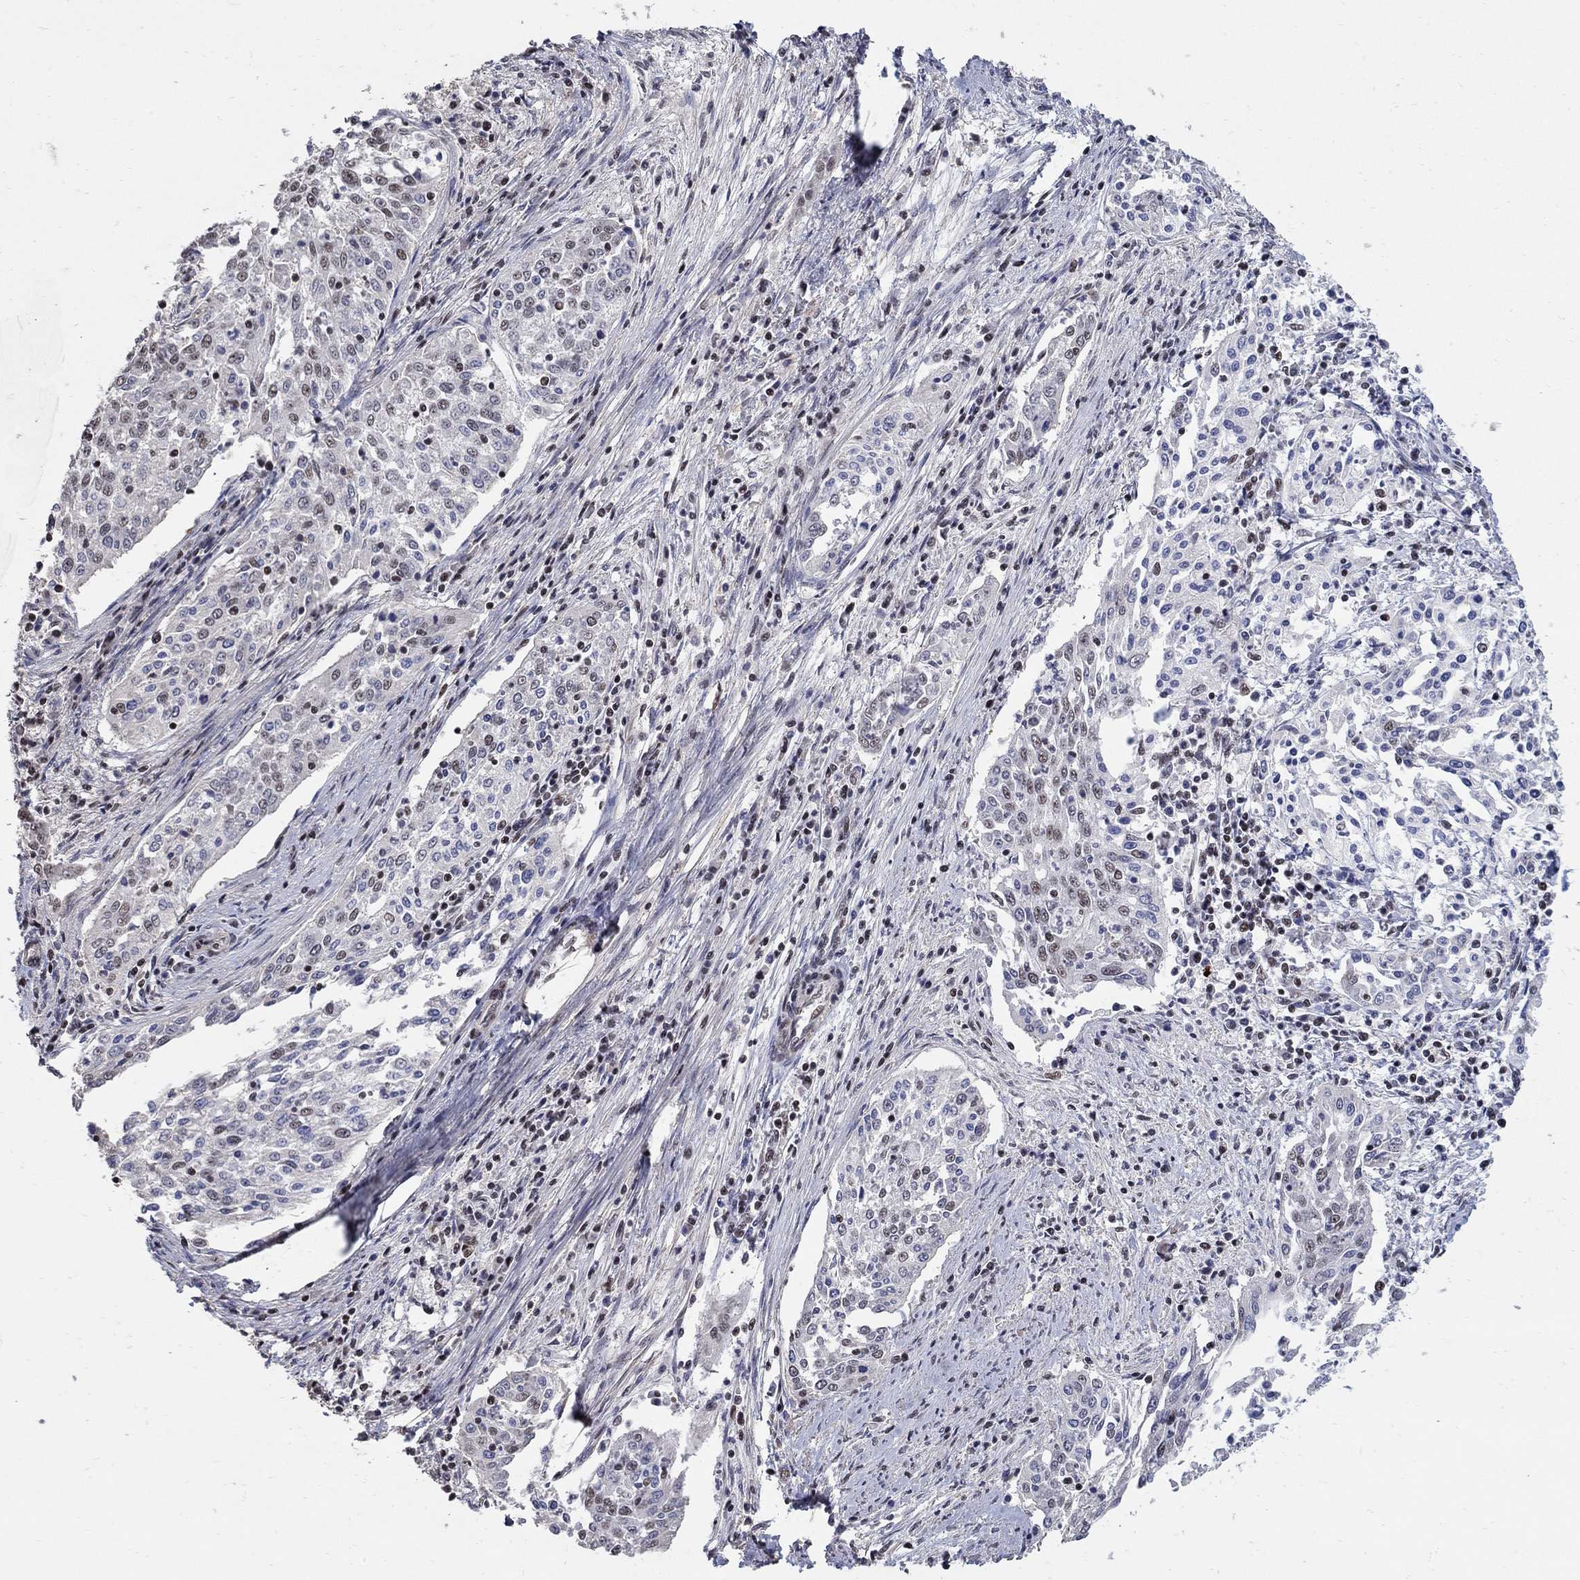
{"staining": {"intensity": "weak", "quantity": "<25%", "location": "nuclear"}, "tissue": "cervical cancer", "cell_type": "Tumor cells", "image_type": "cancer", "snomed": [{"axis": "morphology", "description": "Squamous cell carcinoma, NOS"}, {"axis": "topography", "description": "Cervix"}], "caption": "Tumor cells show no significant protein staining in cervical cancer.", "gene": "PNISR", "patient": {"sex": "female", "age": 41}}